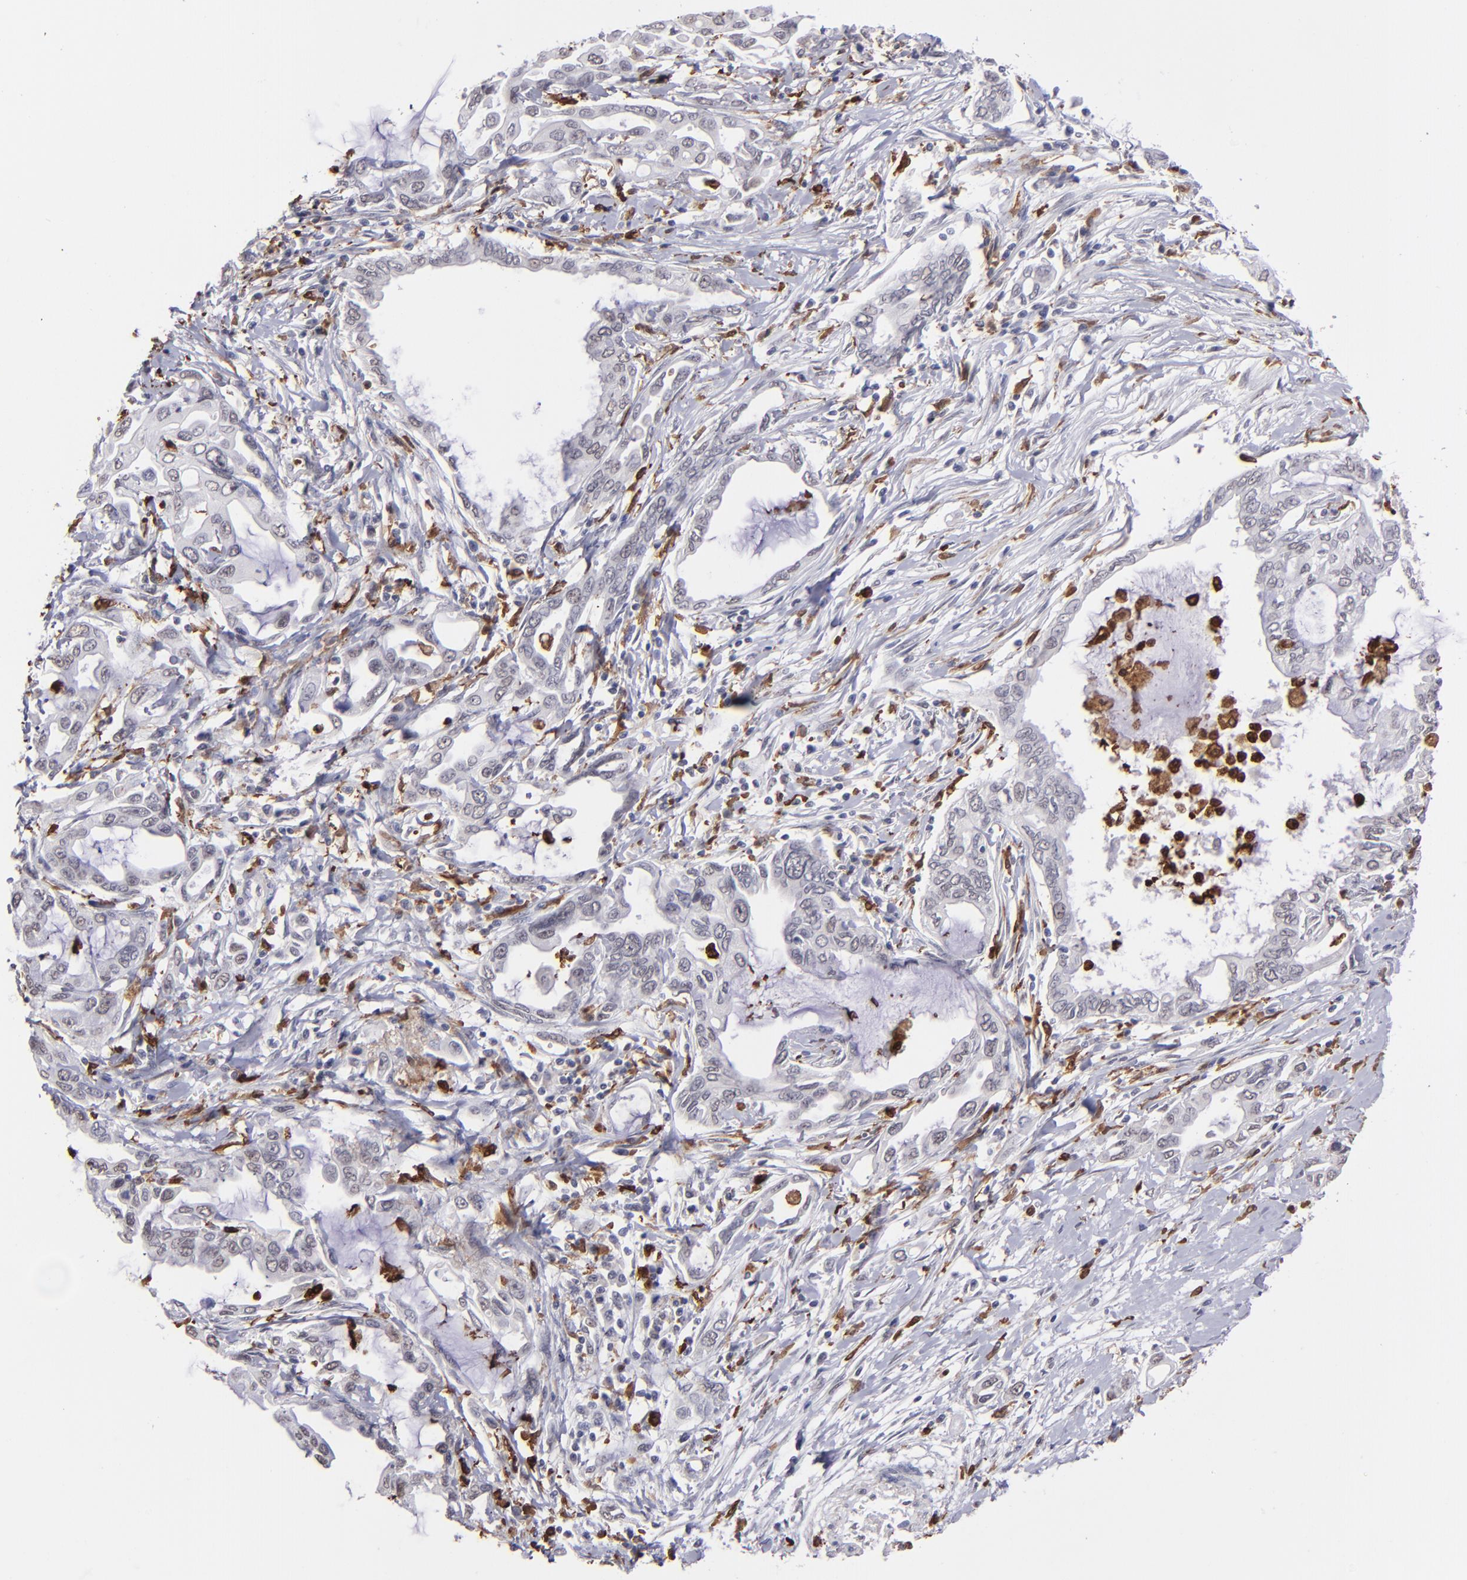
{"staining": {"intensity": "negative", "quantity": "none", "location": "none"}, "tissue": "pancreatic cancer", "cell_type": "Tumor cells", "image_type": "cancer", "snomed": [{"axis": "morphology", "description": "Adenocarcinoma, NOS"}, {"axis": "topography", "description": "Pancreas"}], "caption": "High magnification brightfield microscopy of pancreatic cancer stained with DAB (brown) and counterstained with hematoxylin (blue): tumor cells show no significant expression.", "gene": "NCF2", "patient": {"sex": "female", "age": 57}}